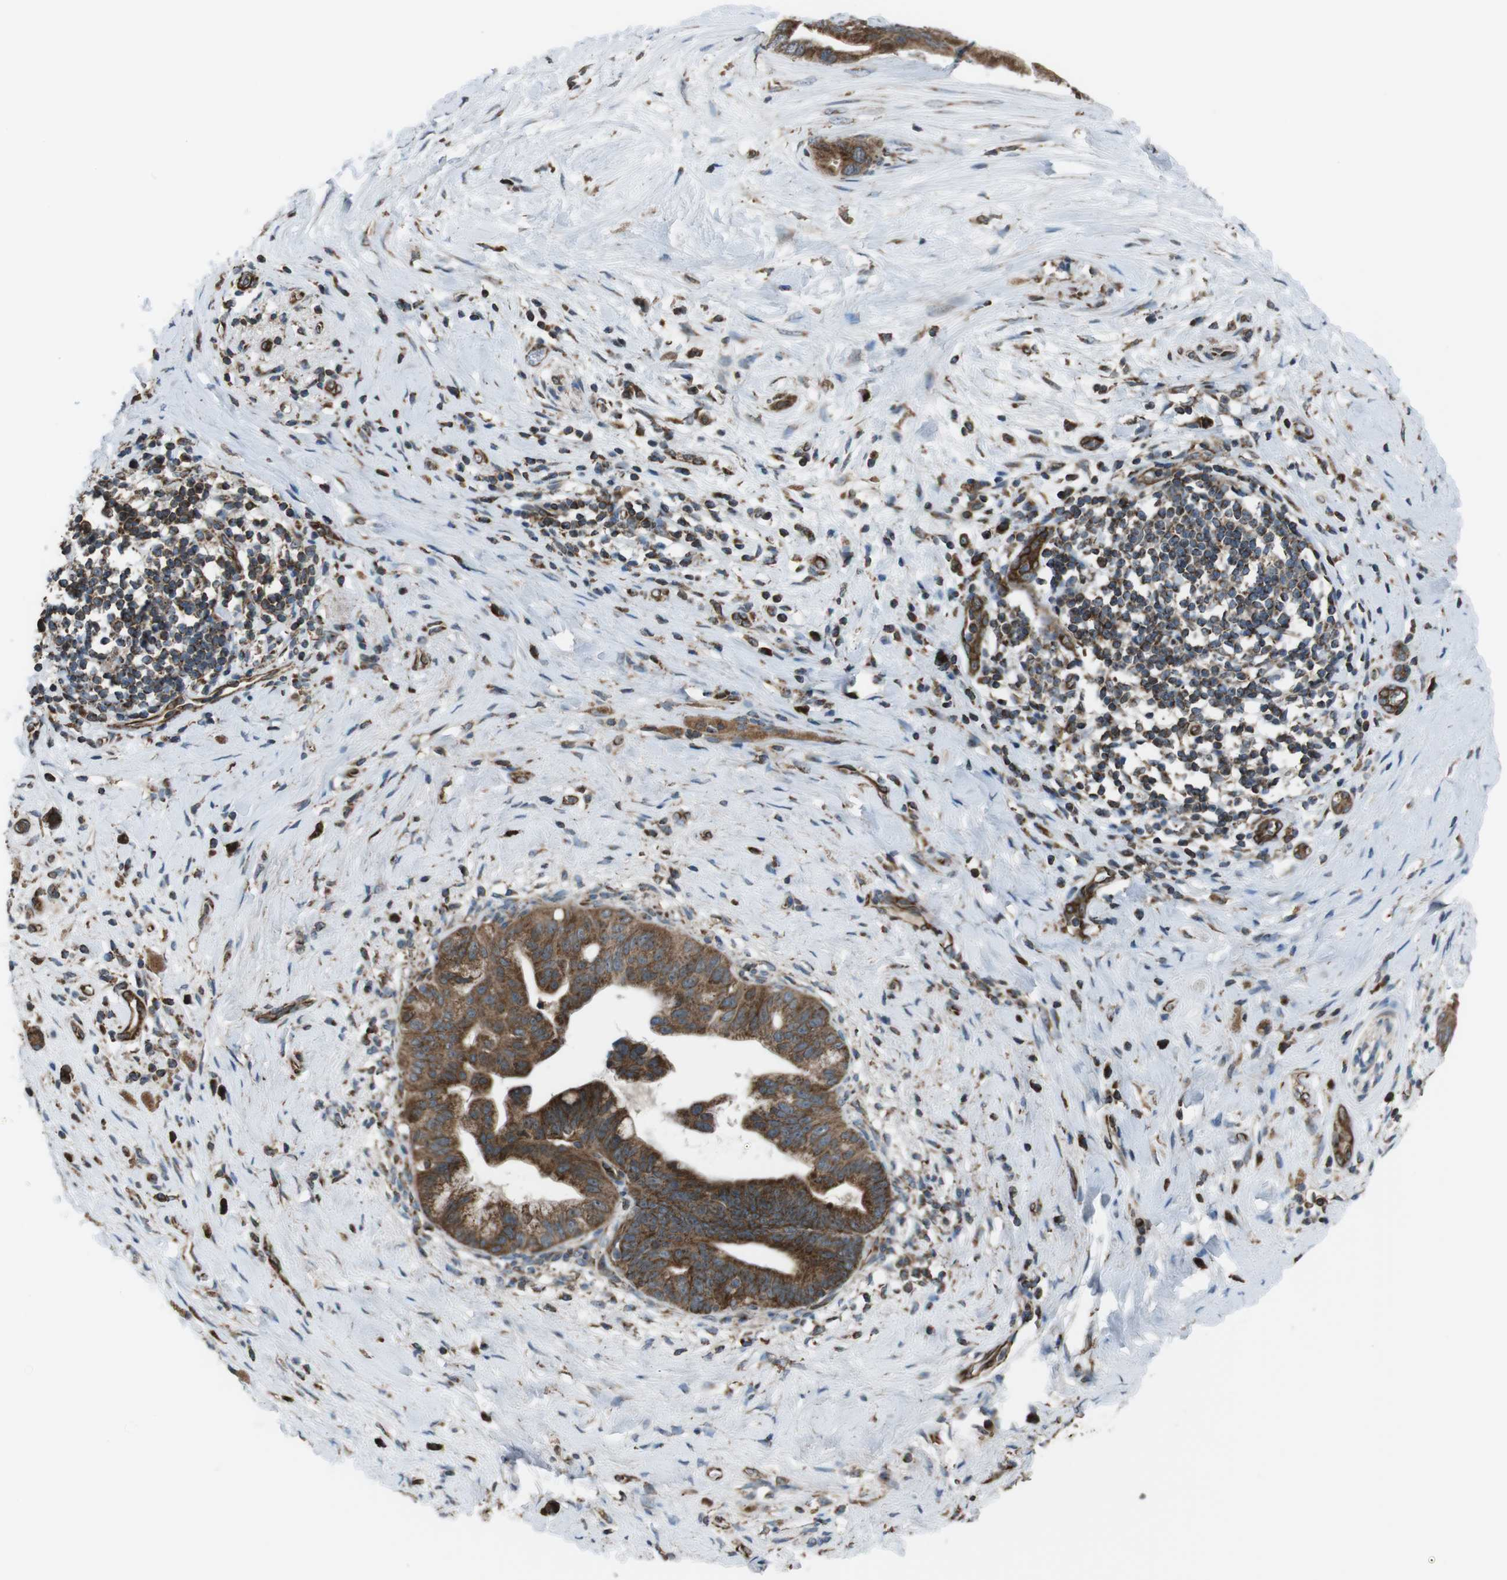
{"staining": {"intensity": "strong", "quantity": ">75%", "location": "cytoplasmic/membranous"}, "tissue": "pancreatic cancer", "cell_type": "Tumor cells", "image_type": "cancer", "snomed": [{"axis": "morphology", "description": "Adenocarcinoma, NOS"}, {"axis": "topography", "description": "Pancreas"}], "caption": "DAB (3,3'-diaminobenzidine) immunohistochemical staining of pancreatic cancer shows strong cytoplasmic/membranous protein positivity in about >75% of tumor cells. The staining is performed using DAB brown chromogen to label protein expression. The nuclei are counter-stained blue using hematoxylin.", "gene": "GIMAP8", "patient": {"sex": "male", "age": 55}}